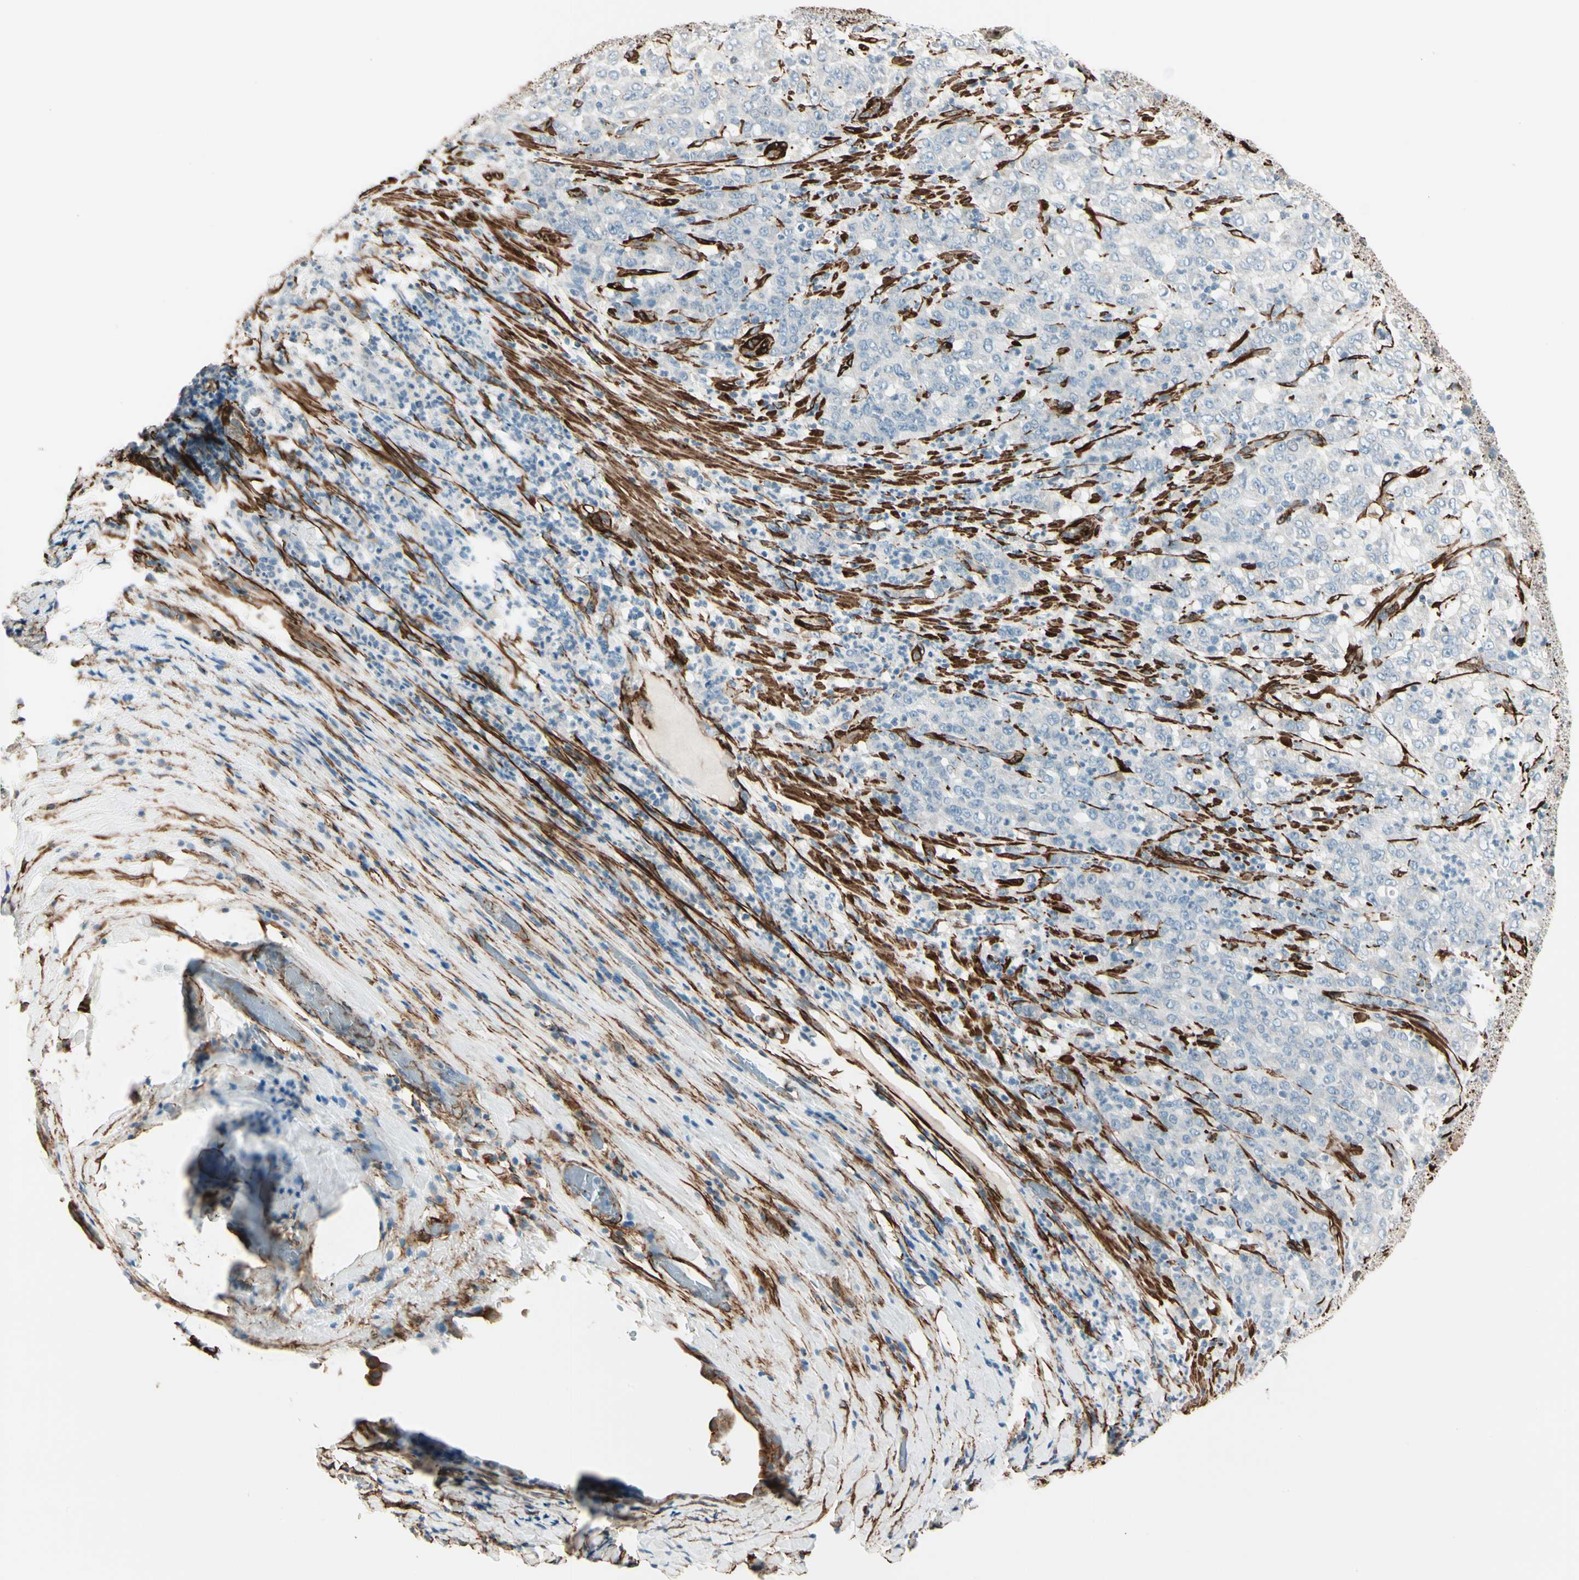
{"staining": {"intensity": "negative", "quantity": "none", "location": "none"}, "tissue": "stomach cancer", "cell_type": "Tumor cells", "image_type": "cancer", "snomed": [{"axis": "morphology", "description": "Adenocarcinoma, NOS"}, {"axis": "topography", "description": "Stomach, lower"}], "caption": "There is no significant positivity in tumor cells of stomach cancer. (Brightfield microscopy of DAB immunohistochemistry (IHC) at high magnification).", "gene": "CALD1", "patient": {"sex": "female", "age": 71}}